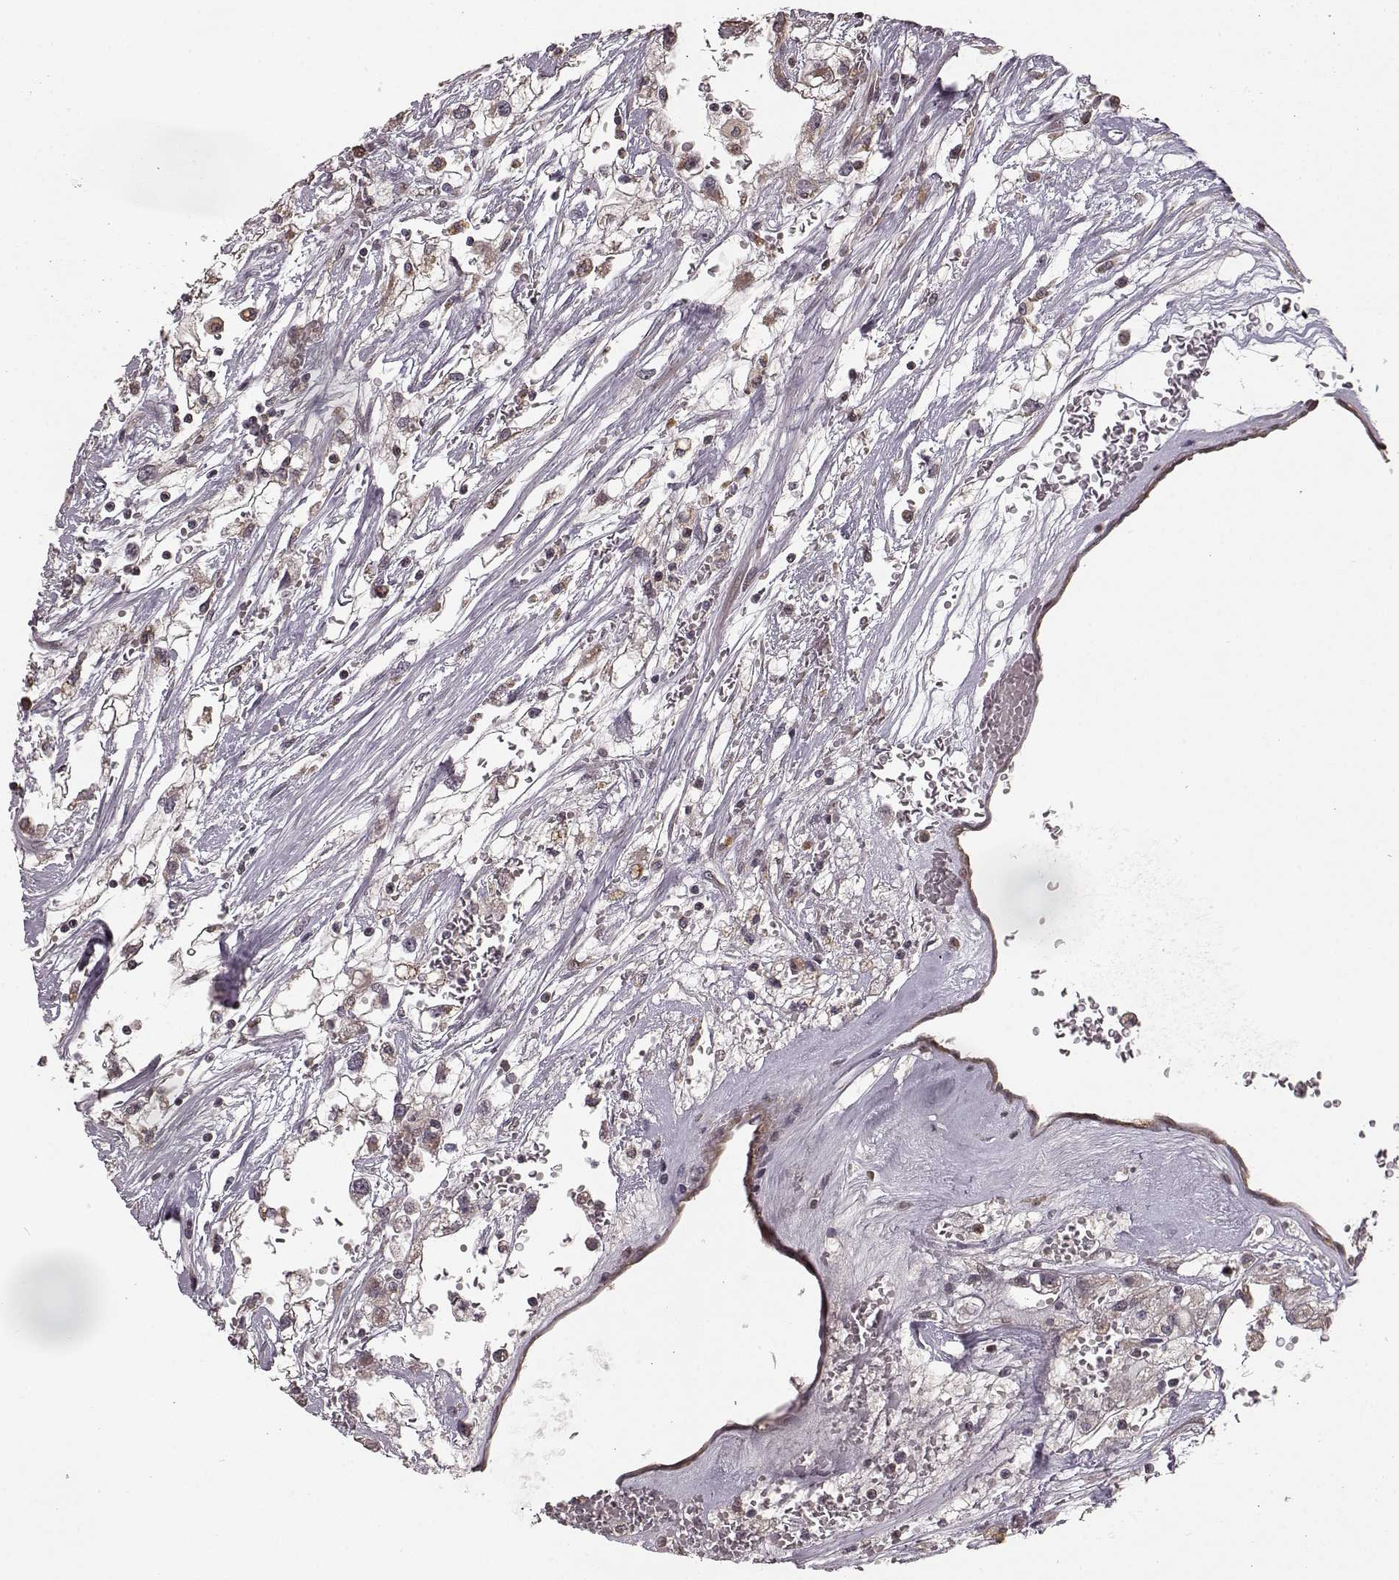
{"staining": {"intensity": "weak", "quantity": "<25%", "location": "cytoplasmic/membranous"}, "tissue": "renal cancer", "cell_type": "Tumor cells", "image_type": "cancer", "snomed": [{"axis": "morphology", "description": "Adenocarcinoma, NOS"}, {"axis": "topography", "description": "Kidney"}], "caption": "Tumor cells are negative for protein expression in human adenocarcinoma (renal).", "gene": "BACH2", "patient": {"sex": "male", "age": 59}}